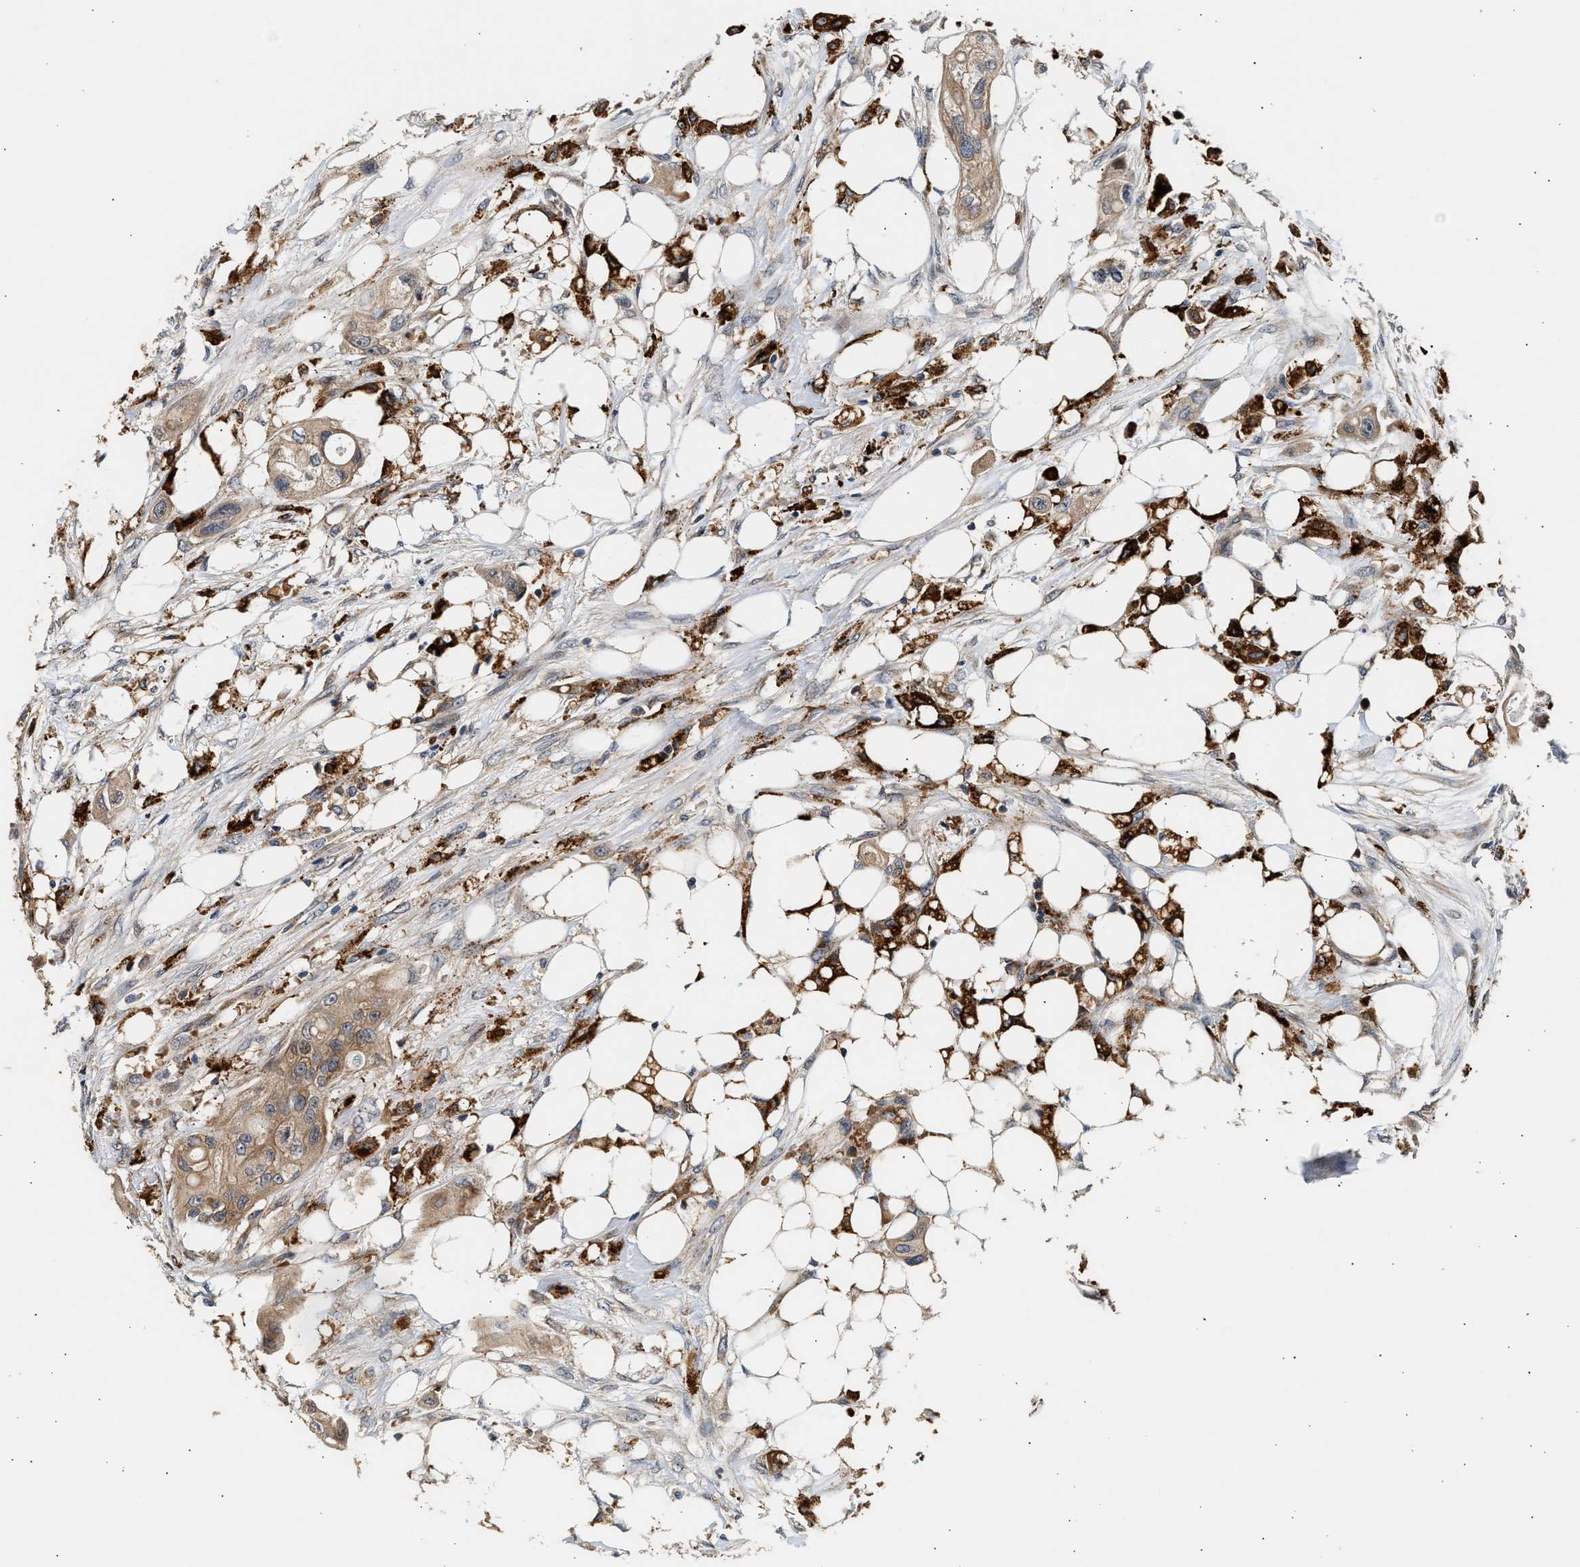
{"staining": {"intensity": "weak", "quantity": ">75%", "location": "cytoplasmic/membranous"}, "tissue": "colorectal cancer", "cell_type": "Tumor cells", "image_type": "cancer", "snomed": [{"axis": "morphology", "description": "Adenocarcinoma, NOS"}, {"axis": "topography", "description": "Colon"}], "caption": "Brown immunohistochemical staining in colorectal cancer (adenocarcinoma) displays weak cytoplasmic/membranous positivity in about >75% of tumor cells.", "gene": "PLD3", "patient": {"sex": "female", "age": 57}}